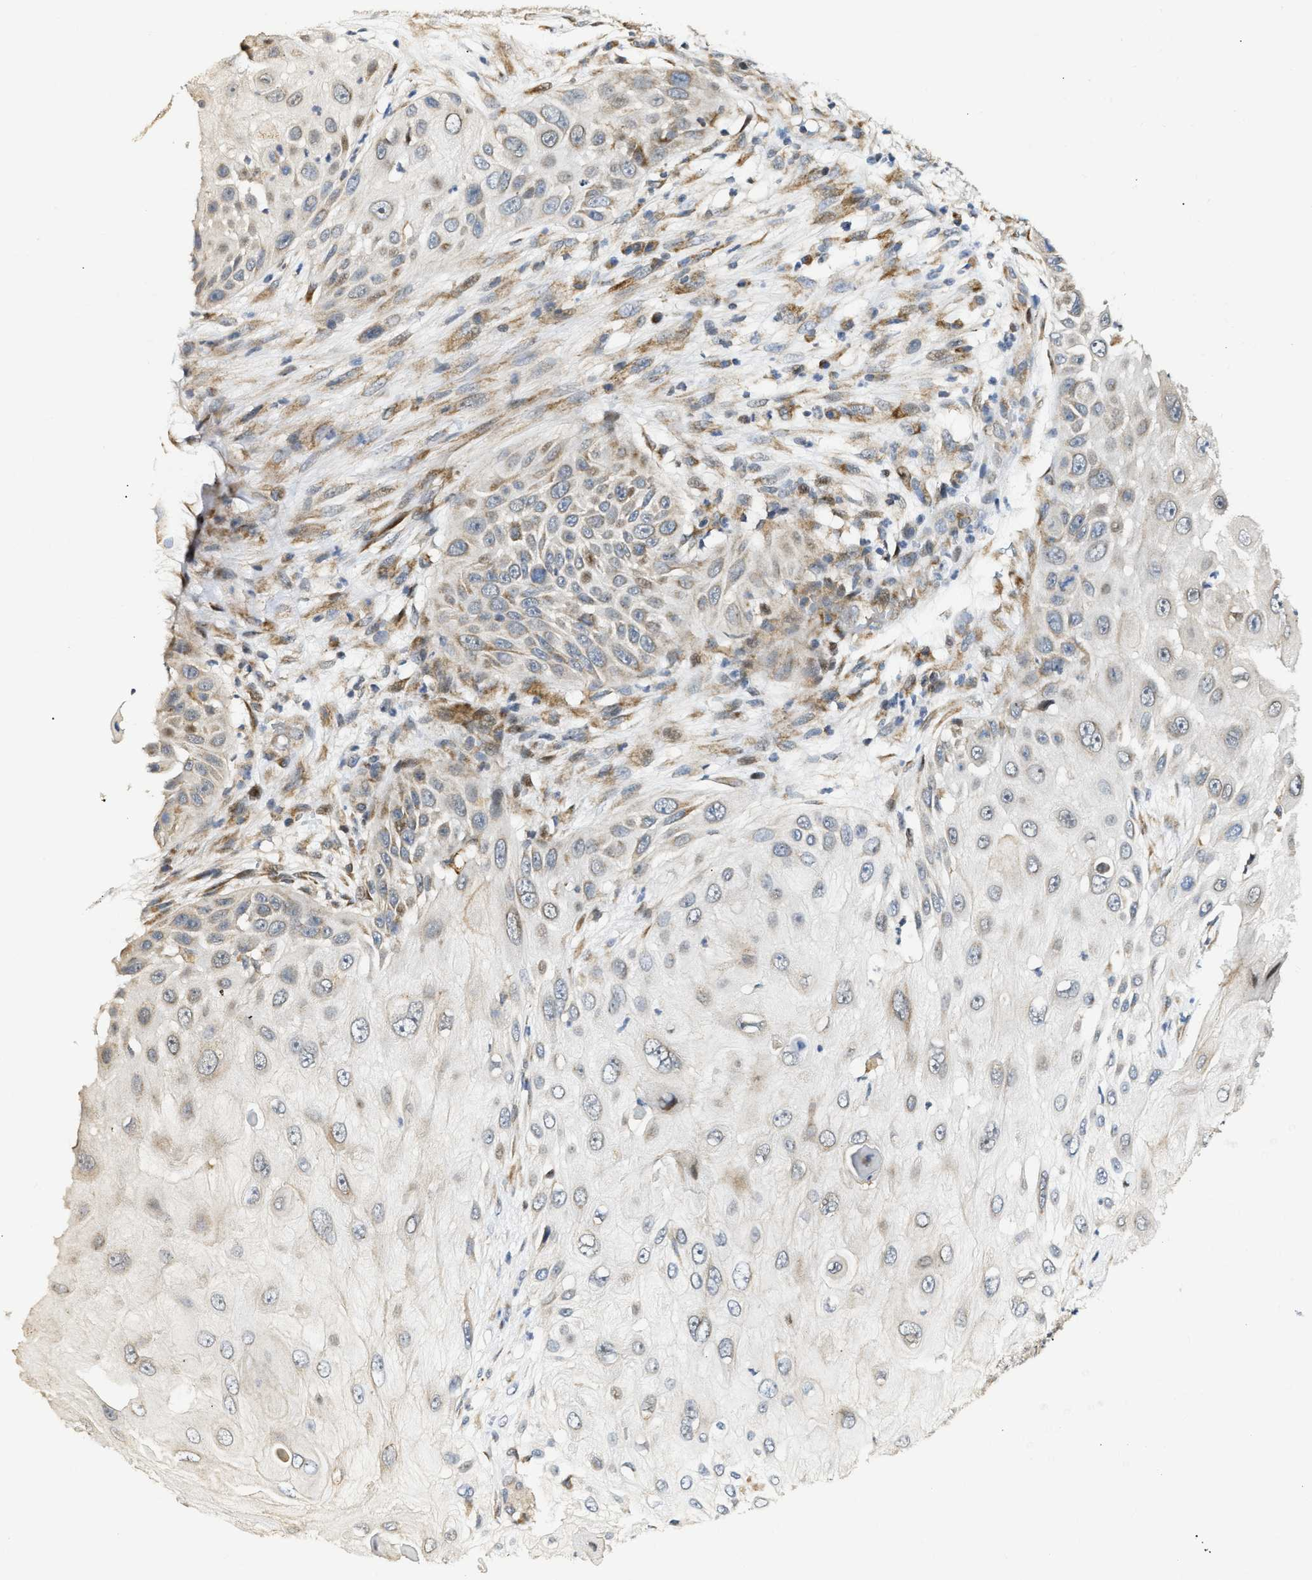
{"staining": {"intensity": "weak", "quantity": "25%-75%", "location": "cytoplasmic/membranous"}, "tissue": "skin cancer", "cell_type": "Tumor cells", "image_type": "cancer", "snomed": [{"axis": "morphology", "description": "Squamous cell carcinoma, NOS"}, {"axis": "topography", "description": "Skin"}], "caption": "A low amount of weak cytoplasmic/membranous expression is seen in about 25%-75% of tumor cells in skin cancer tissue.", "gene": "DEPTOR", "patient": {"sex": "female", "age": 44}}